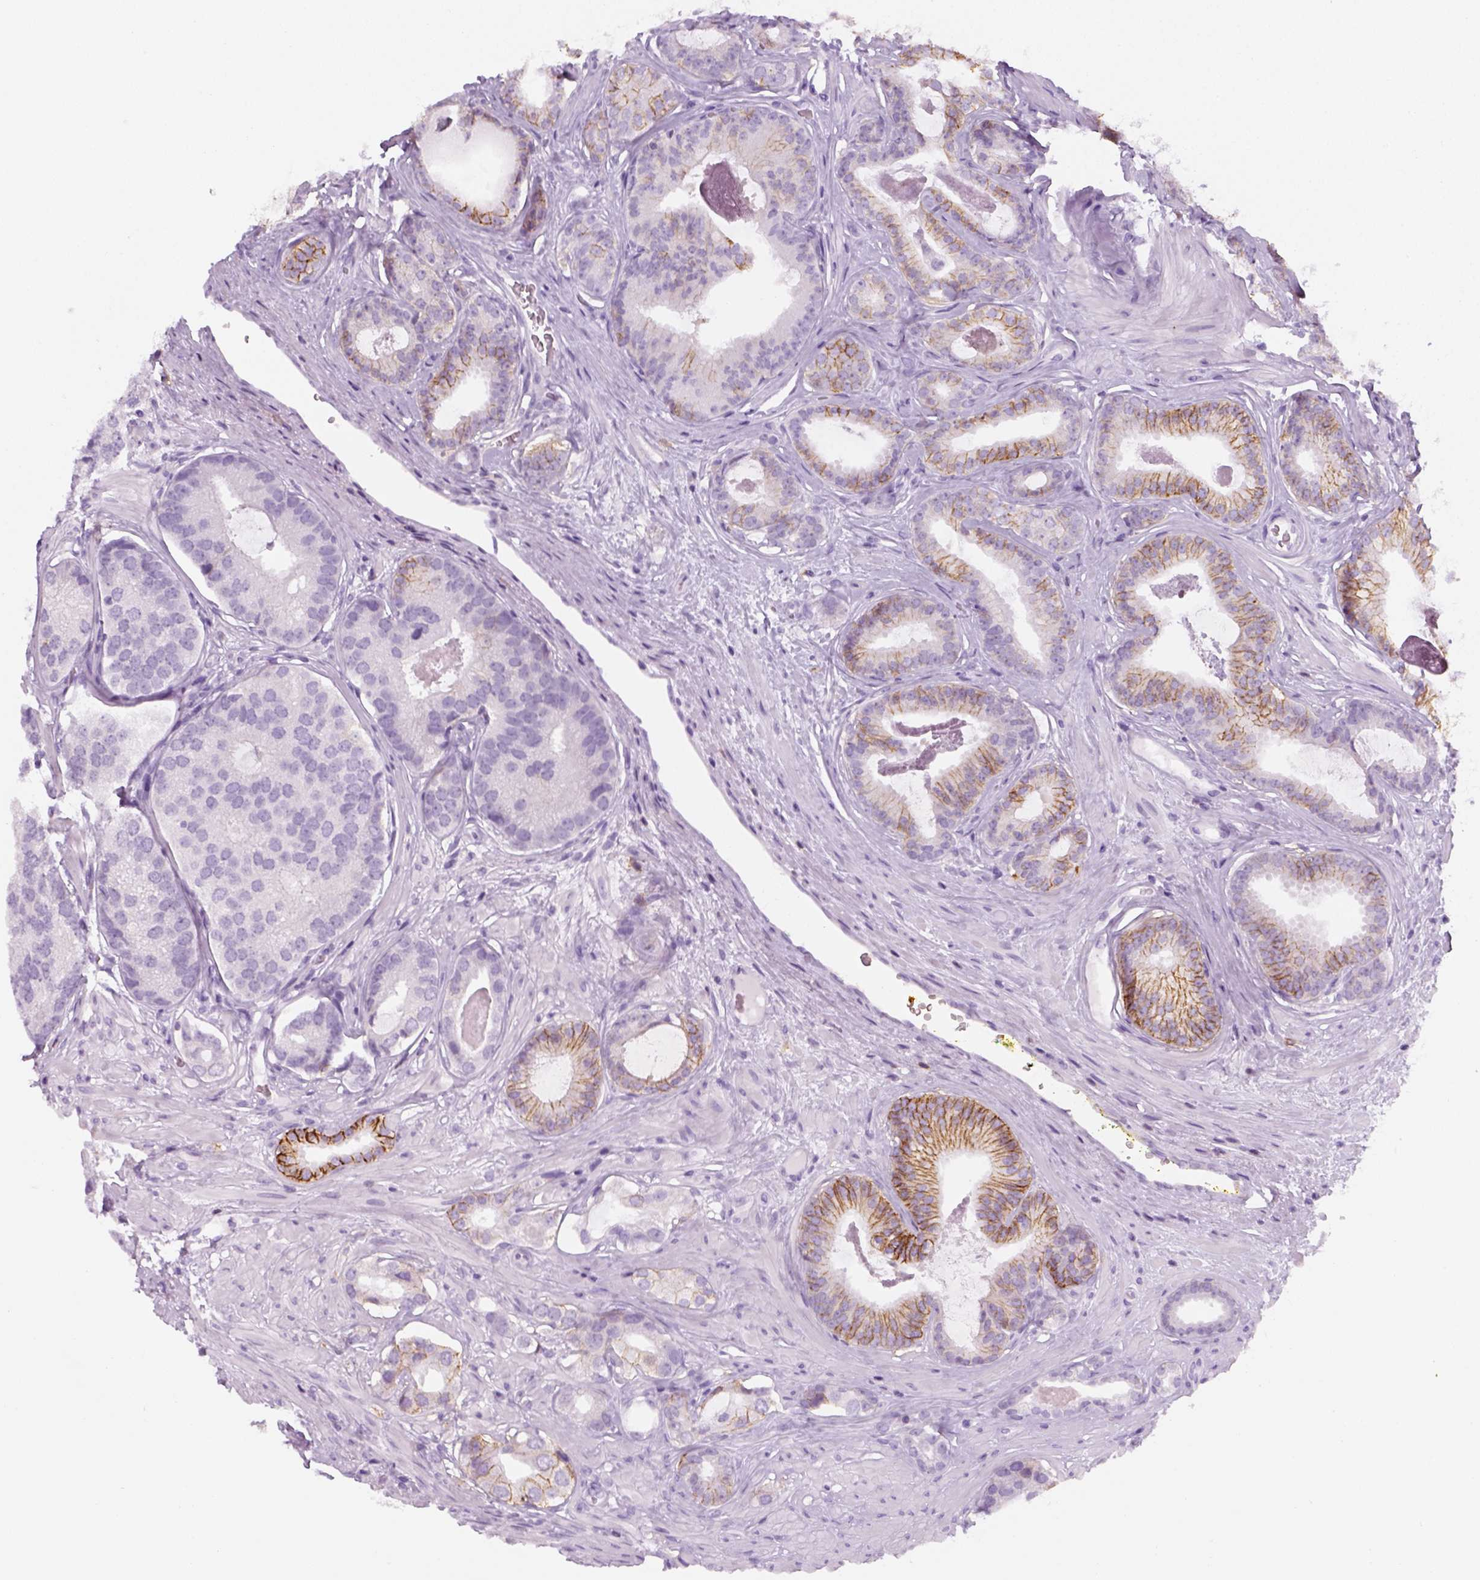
{"staining": {"intensity": "strong", "quantity": "<25%", "location": "cytoplasmic/membranous"}, "tissue": "prostate cancer", "cell_type": "Tumor cells", "image_type": "cancer", "snomed": [{"axis": "morphology", "description": "Adenocarcinoma, Low grade"}, {"axis": "topography", "description": "Prostate"}], "caption": "Strong cytoplasmic/membranous protein positivity is seen in about <25% of tumor cells in prostate cancer (adenocarcinoma (low-grade)).", "gene": "AQP3", "patient": {"sex": "male", "age": 61}}